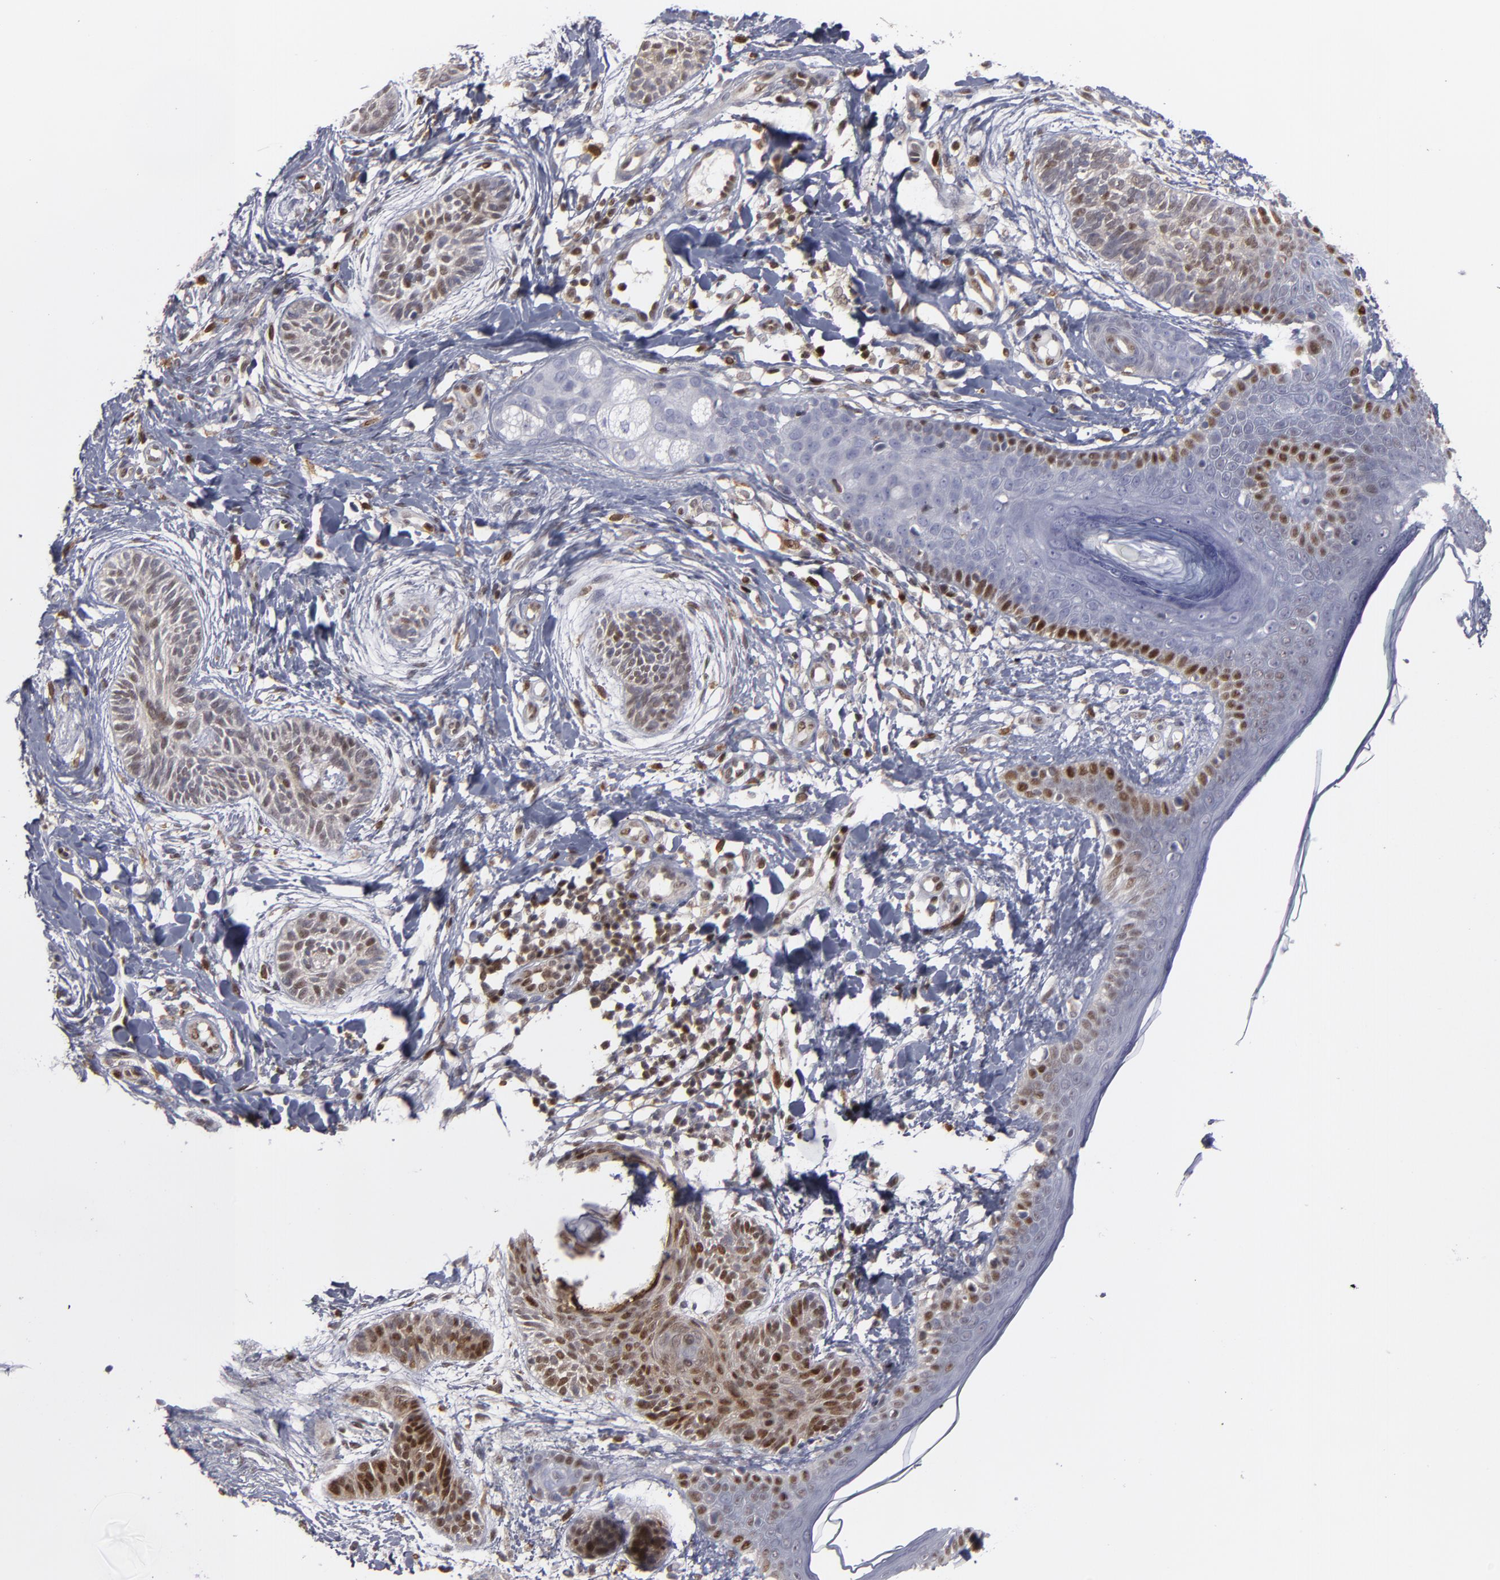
{"staining": {"intensity": "weak", "quantity": "25%-75%", "location": "cytoplasmic/membranous,nuclear"}, "tissue": "skin cancer", "cell_type": "Tumor cells", "image_type": "cancer", "snomed": [{"axis": "morphology", "description": "Normal tissue, NOS"}, {"axis": "morphology", "description": "Basal cell carcinoma"}, {"axis": "topography", "description": "Skin"}], "caption": "Brown immunohistochemical staining in skin basal cell carcinoma demonstrates weak cytoplasmic/membranous and nuclear expression in about 25%-75% of tumor cells.", "gene": "GSR", "patient": {"sex": "male", "age": 63}}